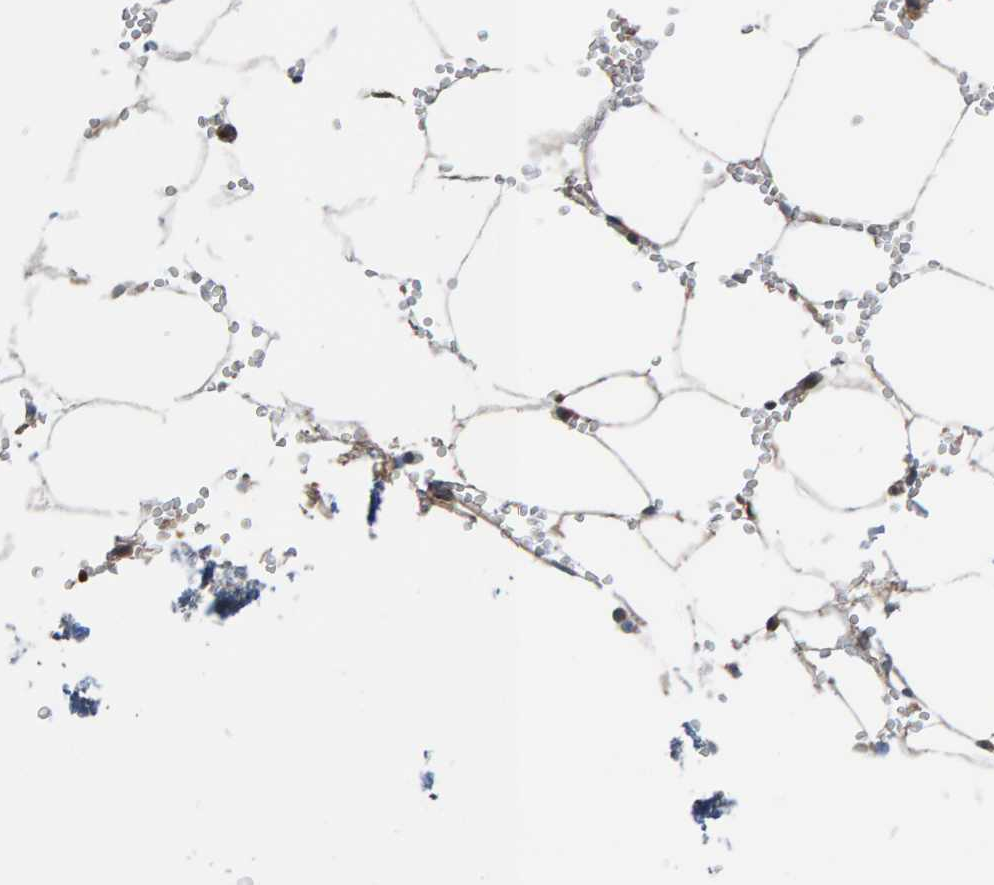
{"staining": {"intensity": "moderate", "quantity": "25%-75%", "location": "cytoplasmic/membranous"}, "tissue": "bone marrow", "cell_type": "Hematopoietic cells", "image_type": "normal", "snomed": [{"axis": "morphology", "description": "Normal tissue, NOS"}, {"axis": "topography", "description": "Bone marrow"}], "caption": "This image reveals immunohistochemistry (IHC) staining of normal human bone marrow, with medium moderate cytoplasmic/membranous staining in approximately 25%-75% of hematopoietic cells.", "gene": "UBAP1", "patient": {"sex": "male", "age": 70}}